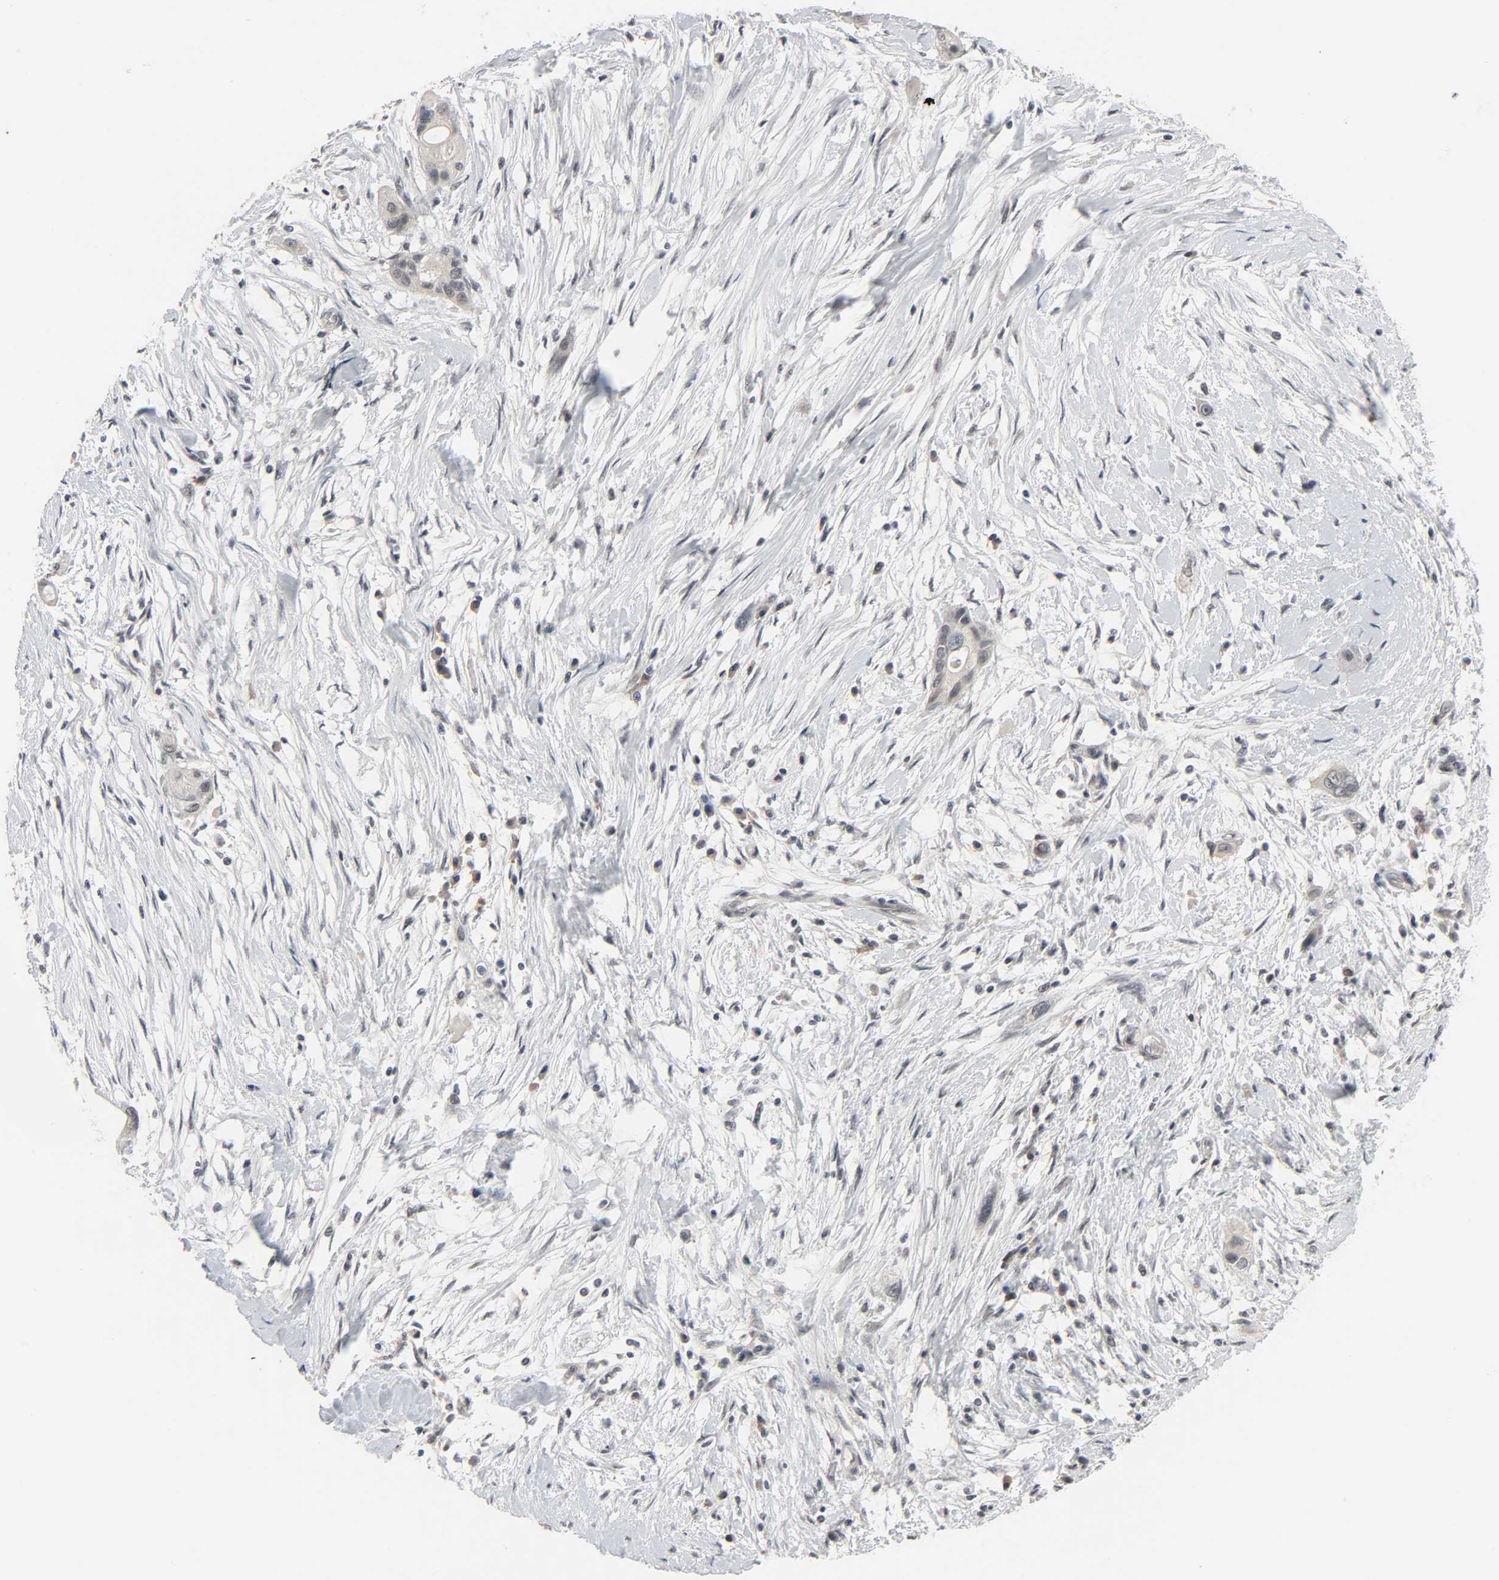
{"staining": {"intensity": "weak", "quantity": "<25%", "location": "cytoplasmic/membranous"}, "tissue": "pancreatic cancer", "cell_type": "Tumor cells", "image_type": "cancer", "snomed": [{"axis": "morphology", "description": "Adenocarcinoma, NOS"}, {"axis": "topography", "description": "Pancreas"}], "caption": "Photomicrograph shows no protein expression in tumor cells of pancreatic cancer tissue.", "gene": "MT3", "patient": {"sex": "female", "age": 60}}